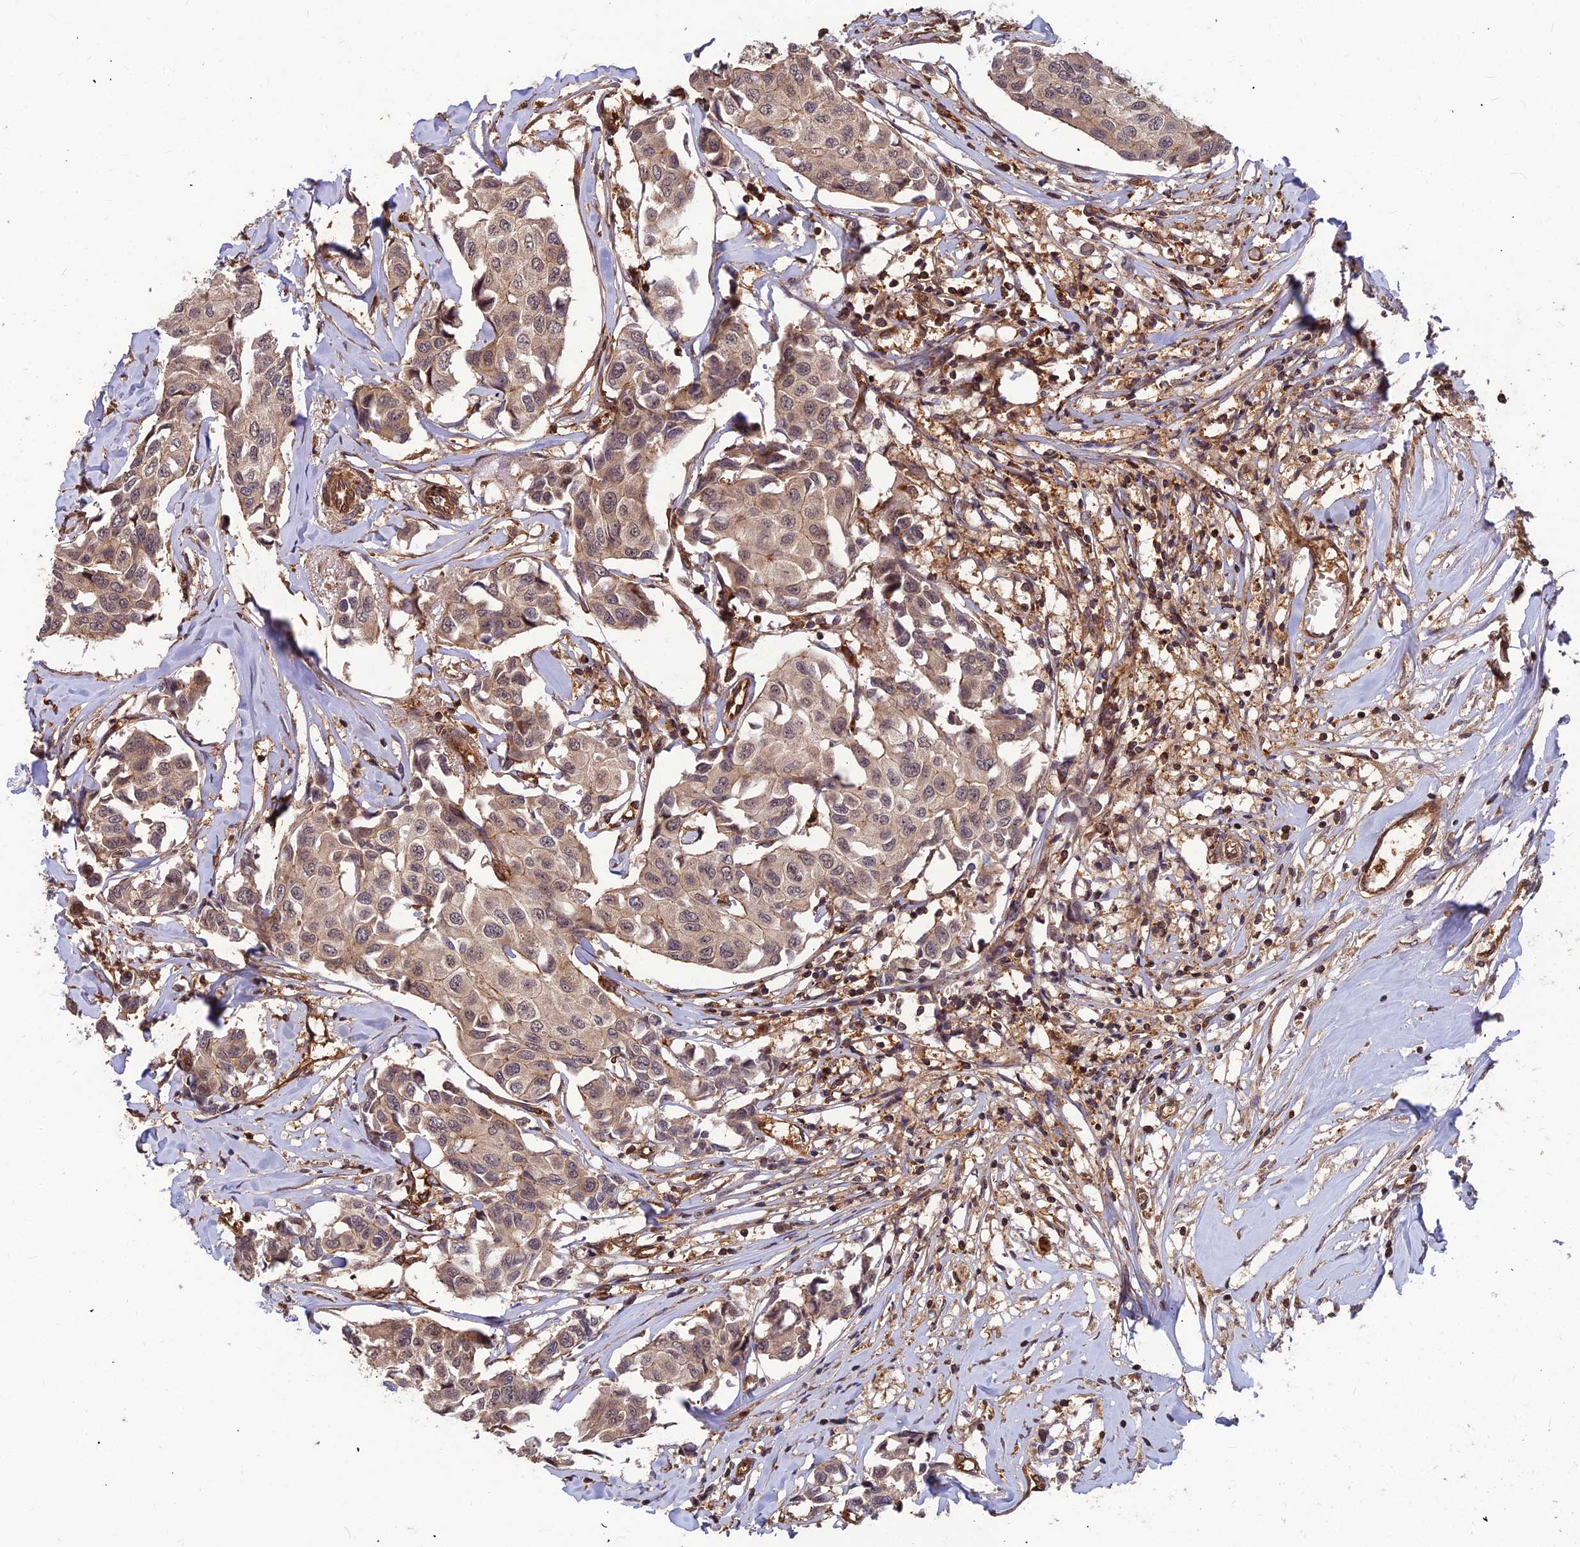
{"staining": {"intensity": "weak", "quantity": ">75%", "location": "cytoplasmic/membranous,nuclear"}, "tissue": "breast cancer", "cell_type": "Tumor cells", "image_type": "cancer", "snomed": [{"axis": "morphology", "description": "Duct carcinoma"}, {"axis": "topography", "description": "Breast"}], "caption": "A photomicrograph of breast intraductal carcinoma stained for a protein exhibits weak cytoplasmic/membranous and nuclear brown staining in tumor cells.", "gene": "ZNF467", "patient": {"sex": "female", "age": 80}}